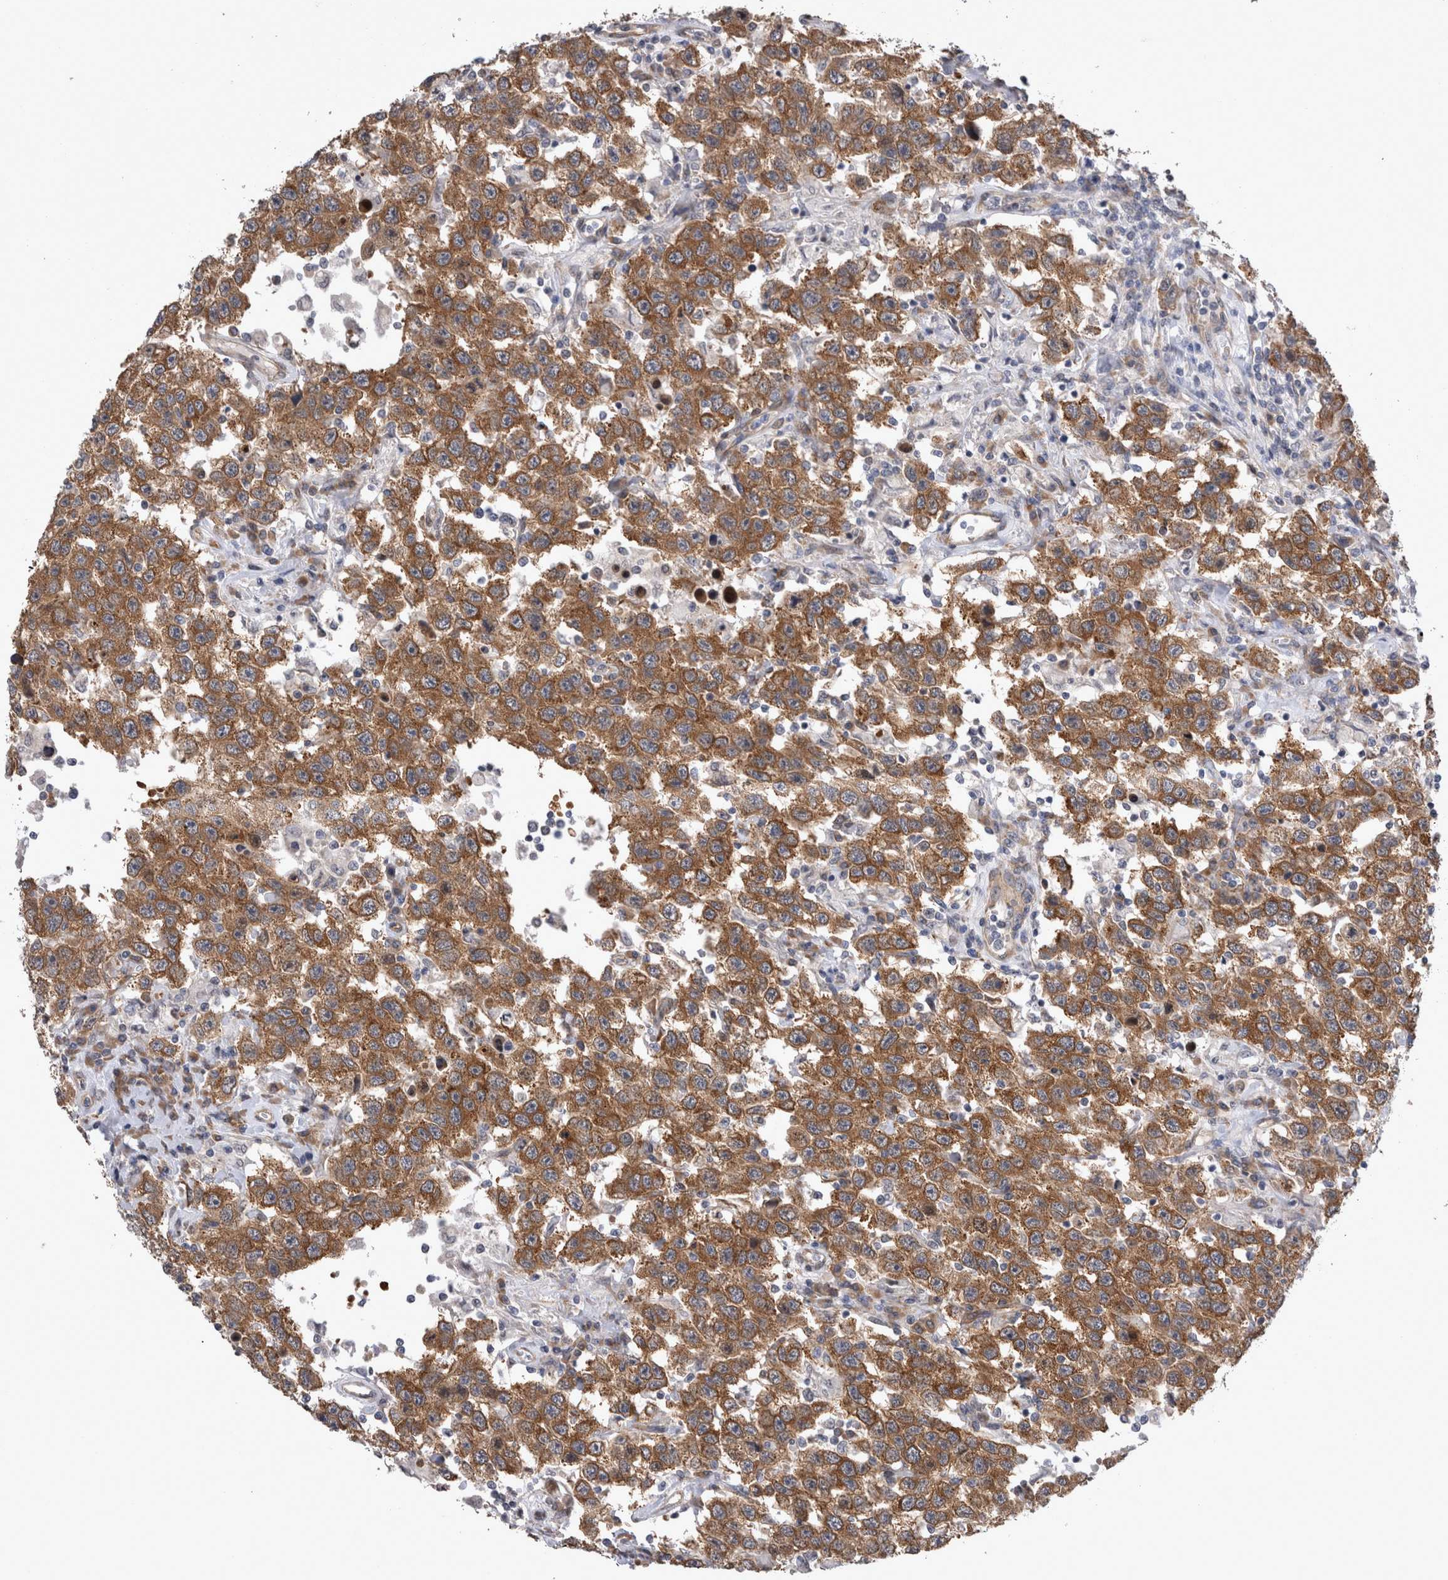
{"staining": {"intensity": "moderate", "quantity": ">75%", "location": "cytoplasmic/membranous"}, "tissue": "testis cancer", "cell_type": "Tumor cells", "image_type": "cancer", "snomed": [{"axis": "morphology", "description": "Seminoma, NOS"}, {"axis": "topography", "description": "Testis"}], "caption": "Protein staining of testis cancer tissue exhibits moderate cytoplasmic/membranous expression in approximately >75% of tumor cells.", "gene": "DDX6", "patient": {"sex": "male", "age": 41}}